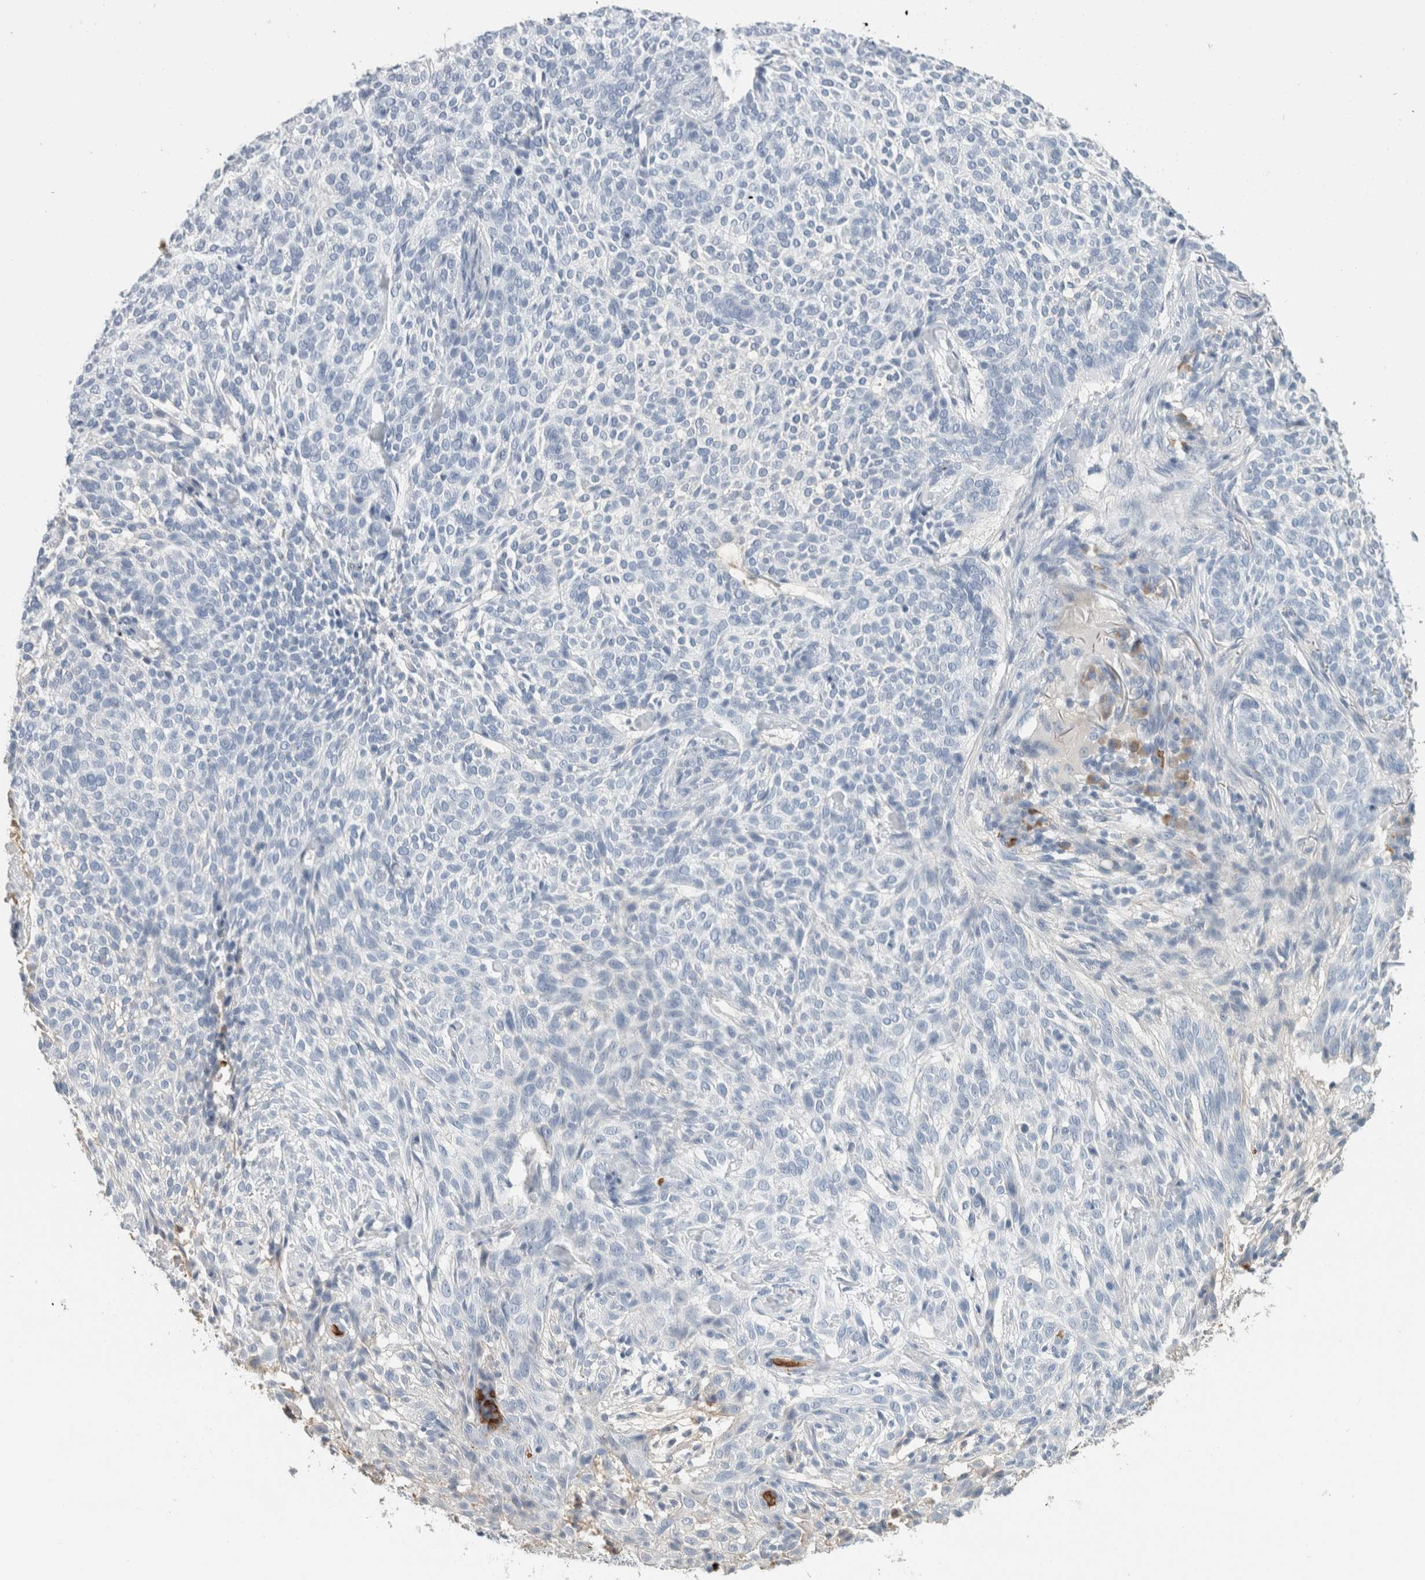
{"staining": {"intensity": "negative", "quantity": "none", "location": "none"}, "tissue": "skin cancer", "cell_type": "Tumor cells", "image_type": "cancer", "snomed": [{"axis": "morphology", "description": "Basal cell carcinoma"}, {"axis": "topography", "description": "Skin"}], "caption": "Tumor cells are negative for brown protein staining in skin basal cell carcinoma. Brightfield microscopy of immunohistochemistry stained with DAB (brown) and hematoxylin (blue), captured at high magnification.", "gene": "CA1", "patient": {"sex": "female", "age": 64}}